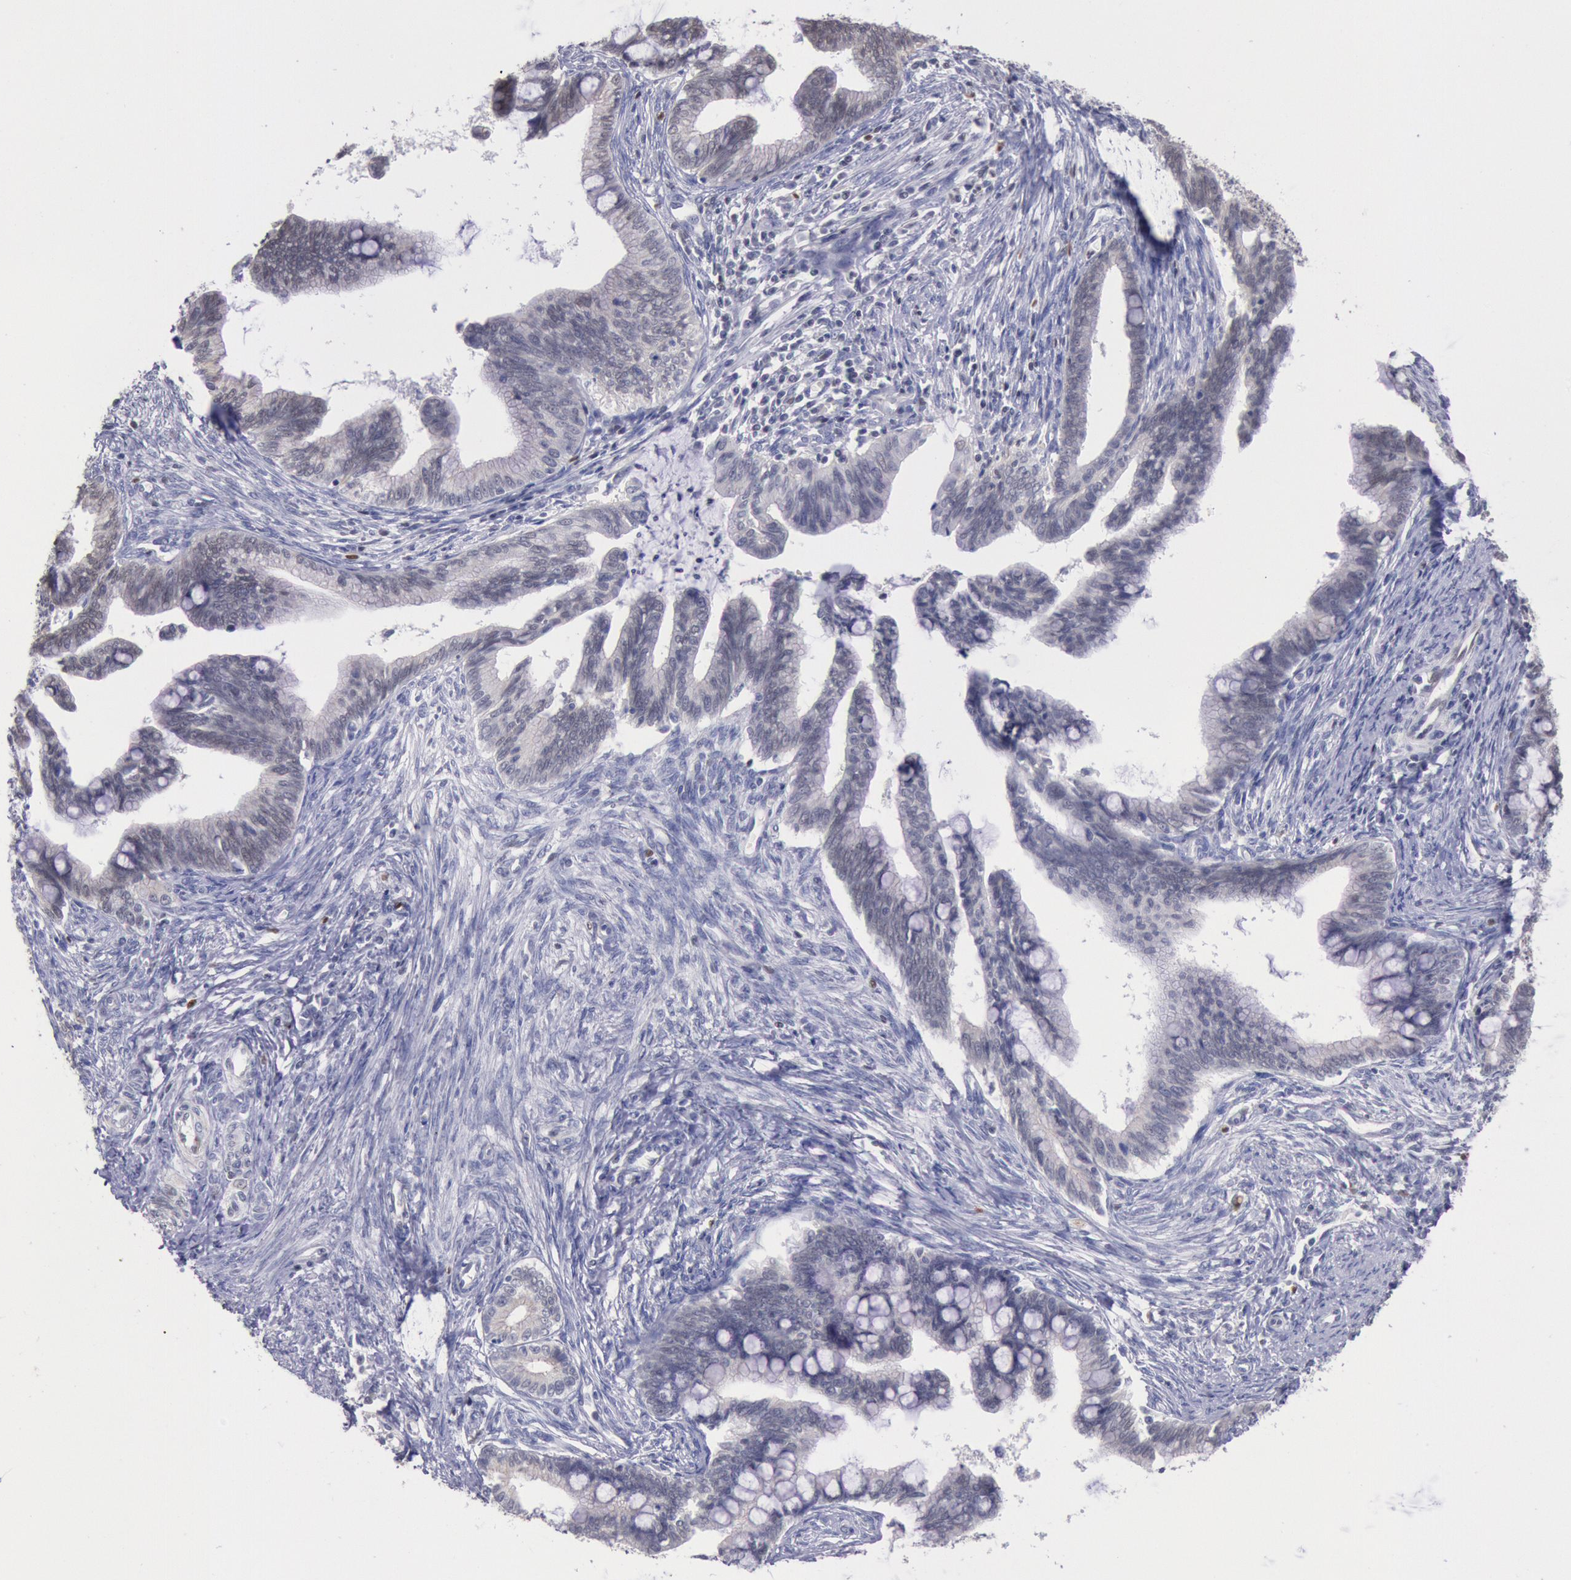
{"staining": {"intensity": "negative", "quantity": "none", "location": "none"}, "tissue": "cervical cancer", "cell_type": "Tumor cells", "image_type": "cancer", "snomed": [{"axis": "morphology", "description": "Adenocarcinoma, NOS"}, {"axis": "topography", "description": "Cervix"}], "caption": "A photomicrograph of human cervical cancer is negative for staining in tumor cells.", "gene": "RPS6KA5", "patient": {"sex": "female", "age": 36}}